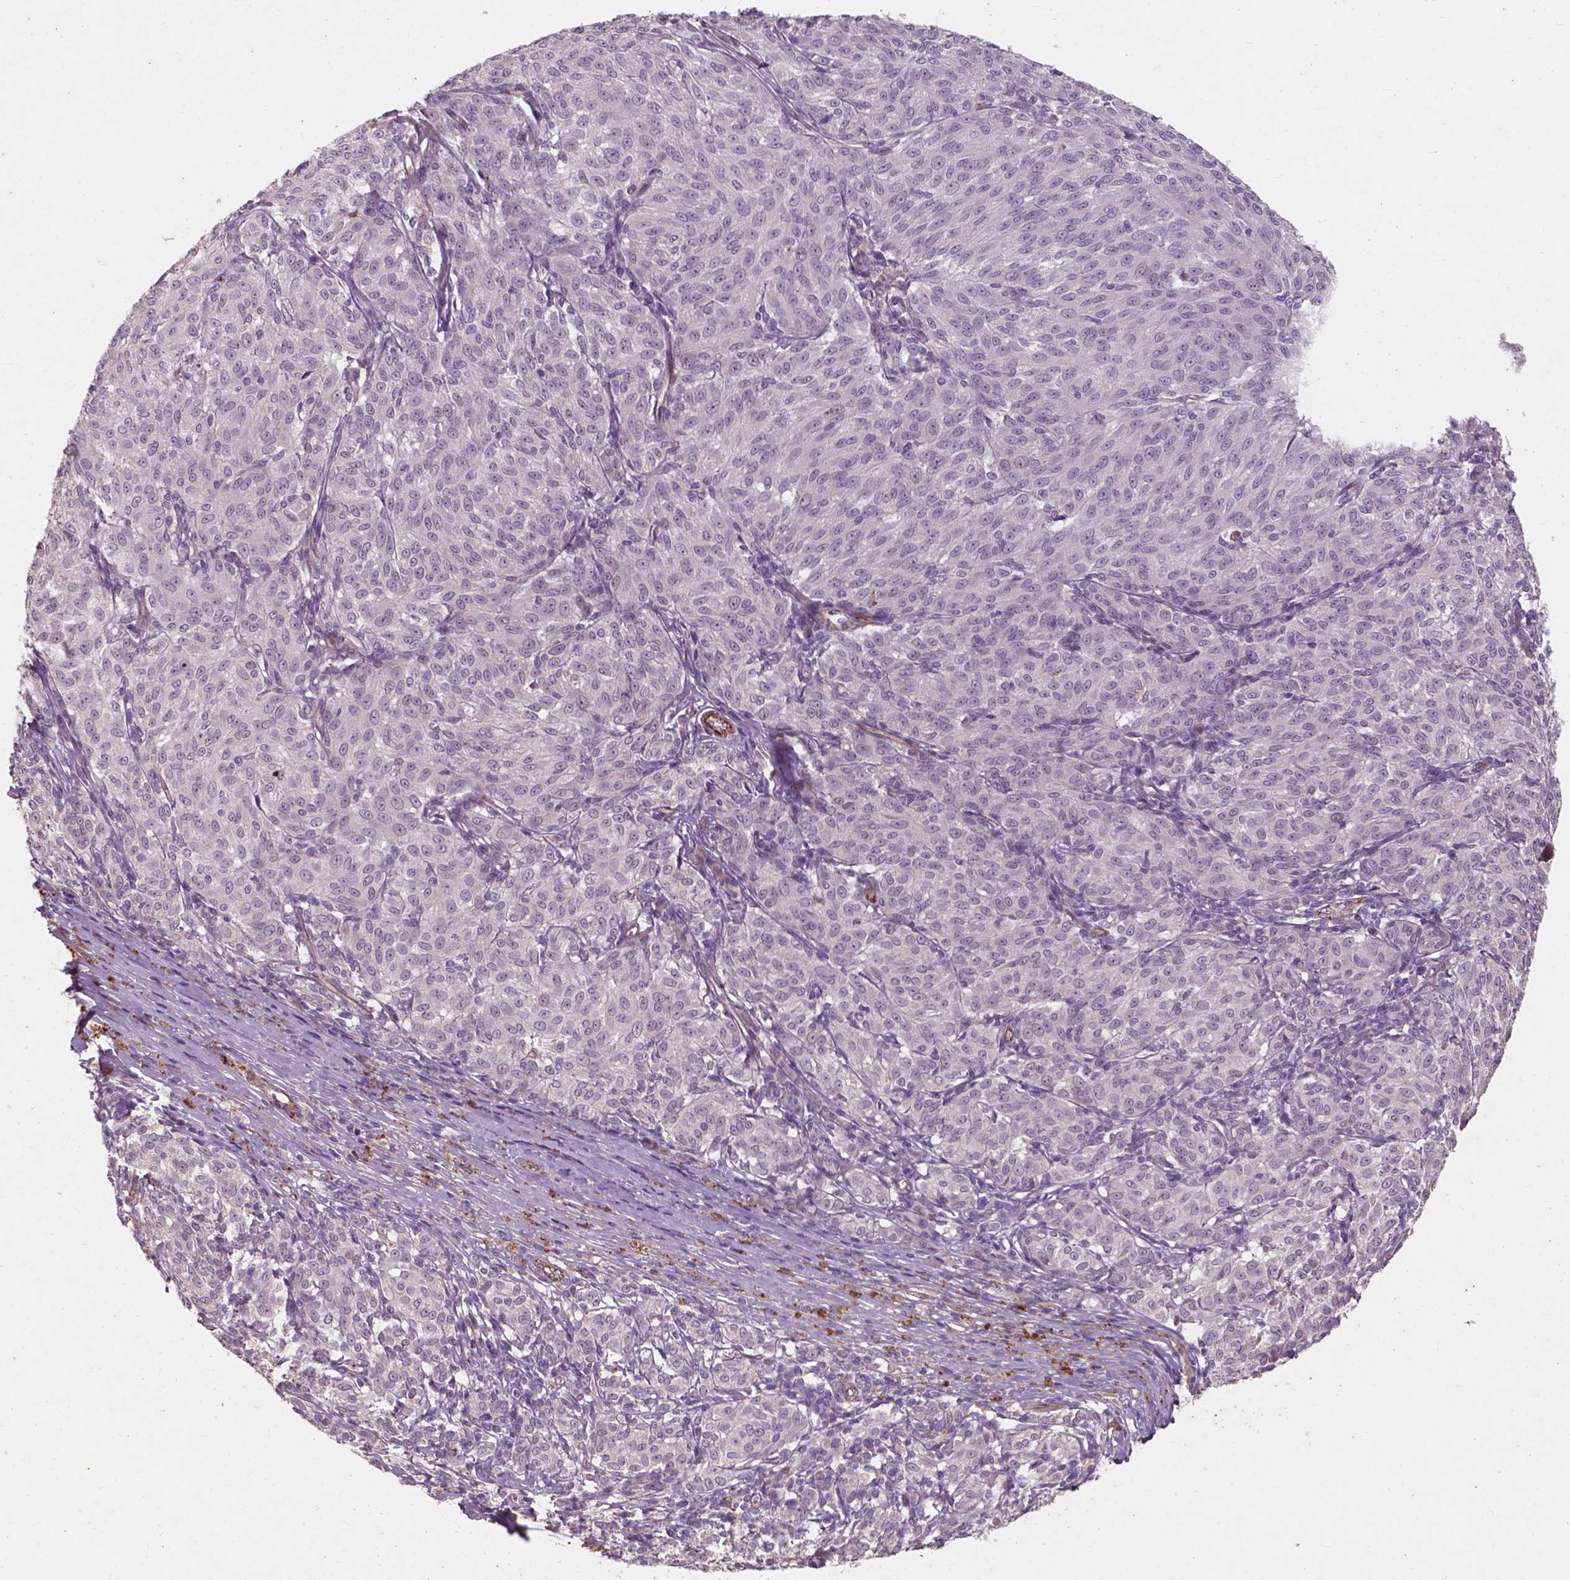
{"staining": {"intensity": "negative", "quantity": "none", "location": "none"}, "tissue": "melanoma", "cell_type": "Tumor cells", "image_type": "cancer", "snomed": [{"axis": "morphology", "description": "Malignant melanoma, NOS"}, {"axis": "topography", "description": "Skin"}], "caption": "Tumor cells are negative for brown protein staining in melanoma.", "gene": "RFPL4B", "patient": {"sex": "female", "age": 72}}